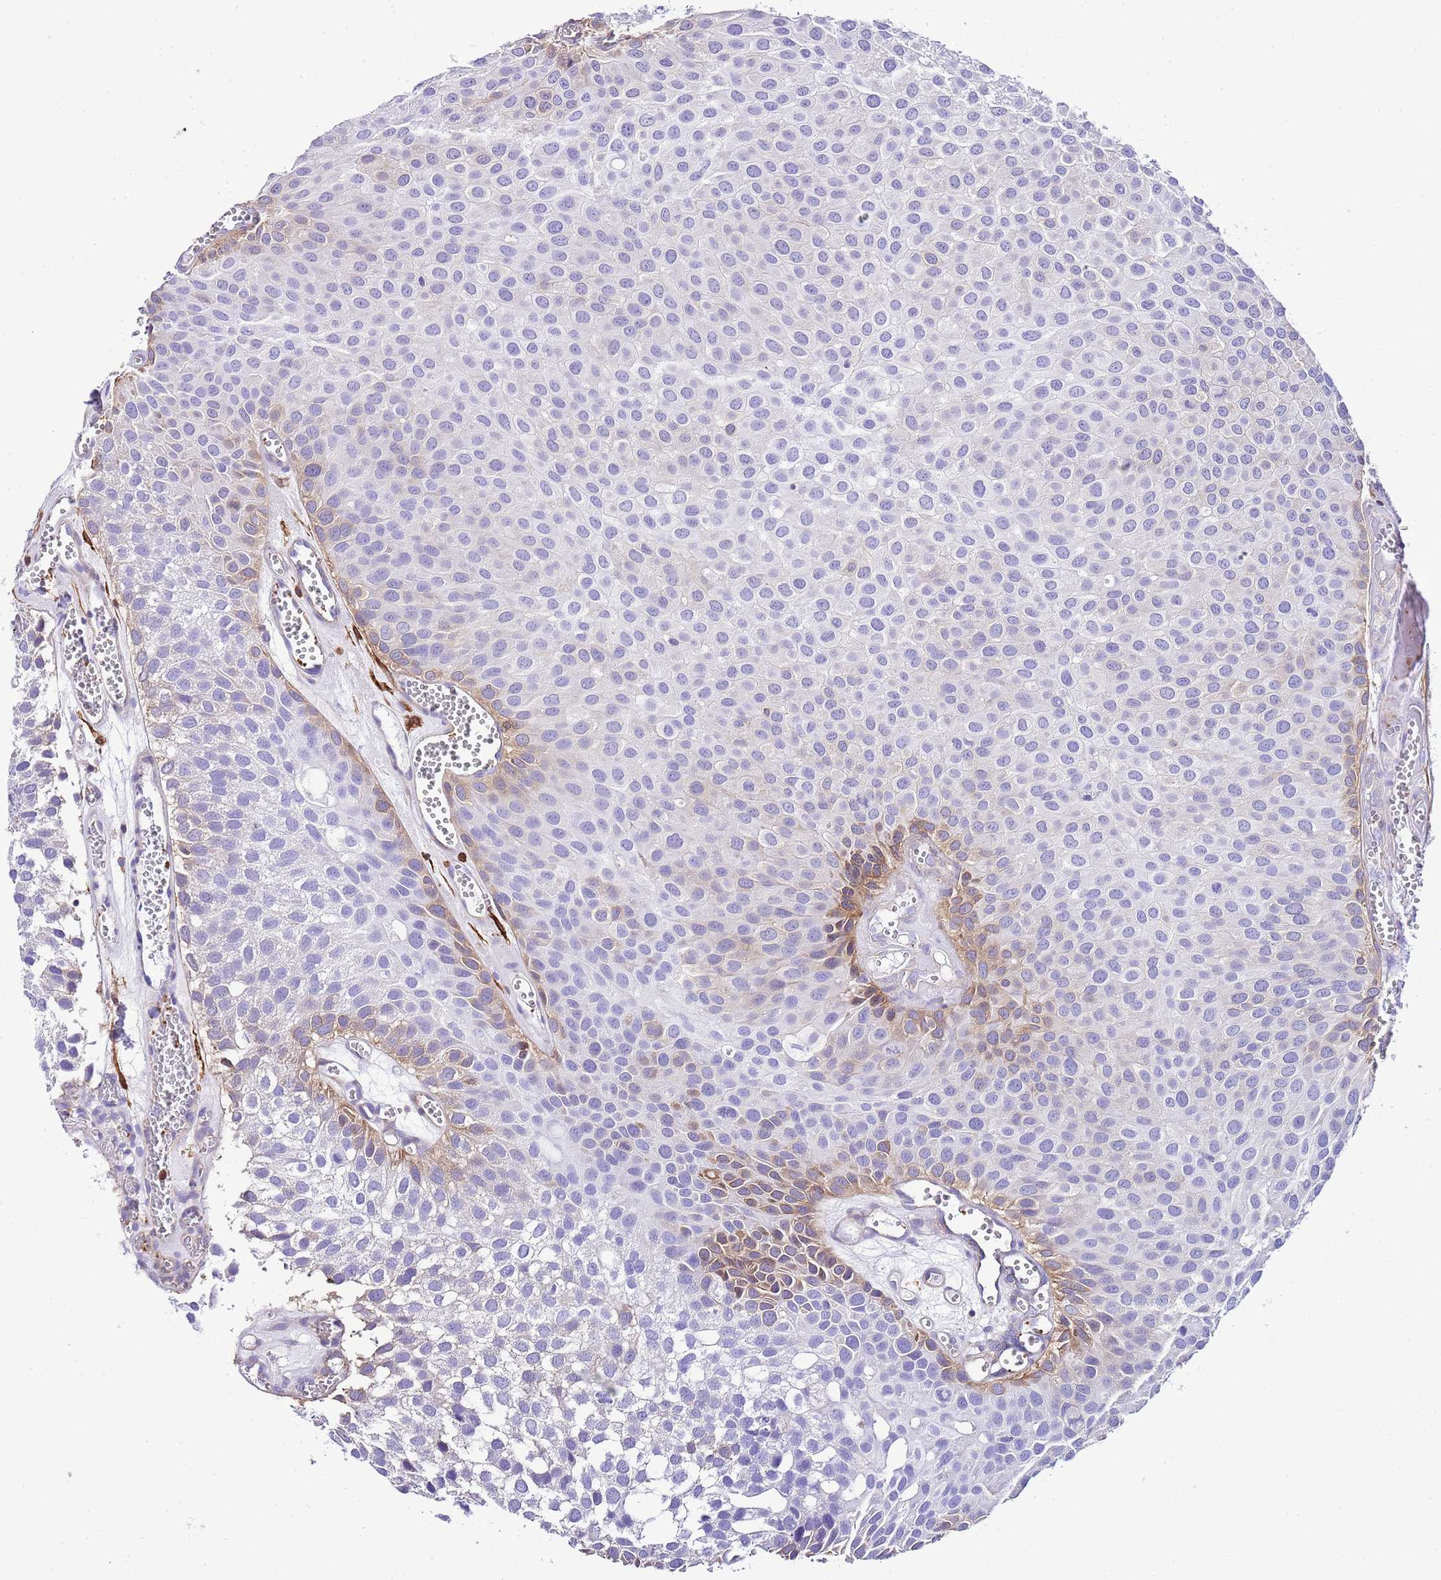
{"staining": {"intensity": "moderate", "quantity": "<25%", "location": "cytoplasmic/membranous"}, "tissue": "urothelial cancer", "cell_type": "Tumor cells", "image_type": "cancer", "snomed": [{"axis": "morphology", "description": "Urothelial carcinoma, Low grade"}, {"axis": "topography", "description": "Urinary bladder"}], "caption": "The micrograph shows a brown stain indicating the presence of a protein in the cytoplasmic/membranous of tumor cells in urothelial cancer.", "gene": "CNN2", "patient": {"sex": "male", "age": 88}}